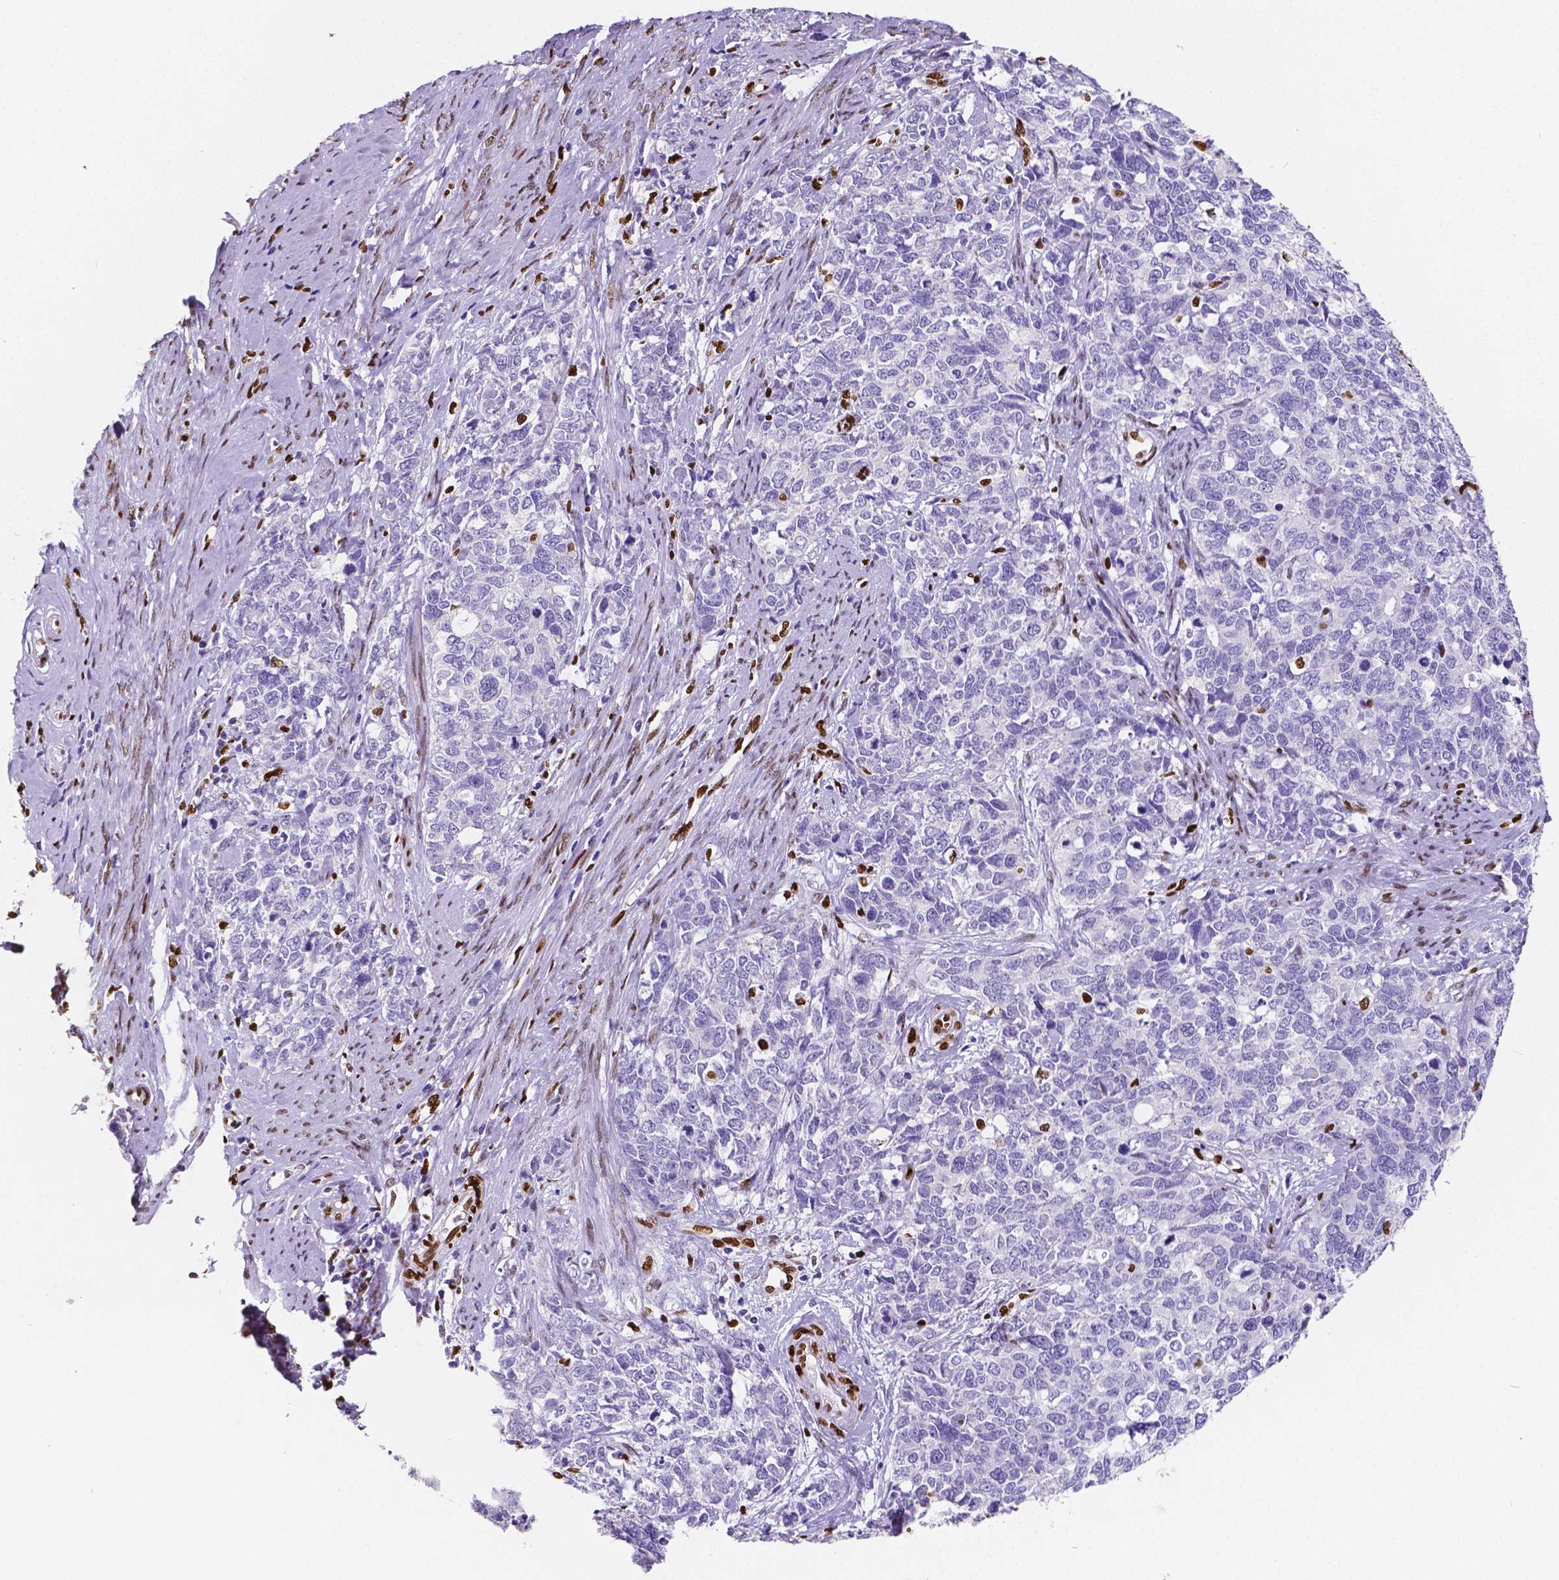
{"staining": {"intensity": "negative", "quantity": "none", "location": "none"}, "tissue": "cervical cancer", "cell_type": "Tumor cells", "image_type": "cancer", "snomed": [{"axis": "morphology", "description": "Squamous cell carcinoma, NOS"}, {"axis": "topography", "description": "Cervix"}], "caption": "Cervical cancer was stained to show a protein in brown. There is no significant expression in tumor cells.", "gene": "MEF2C", "patient": {"sex": "female", "age": 63}}